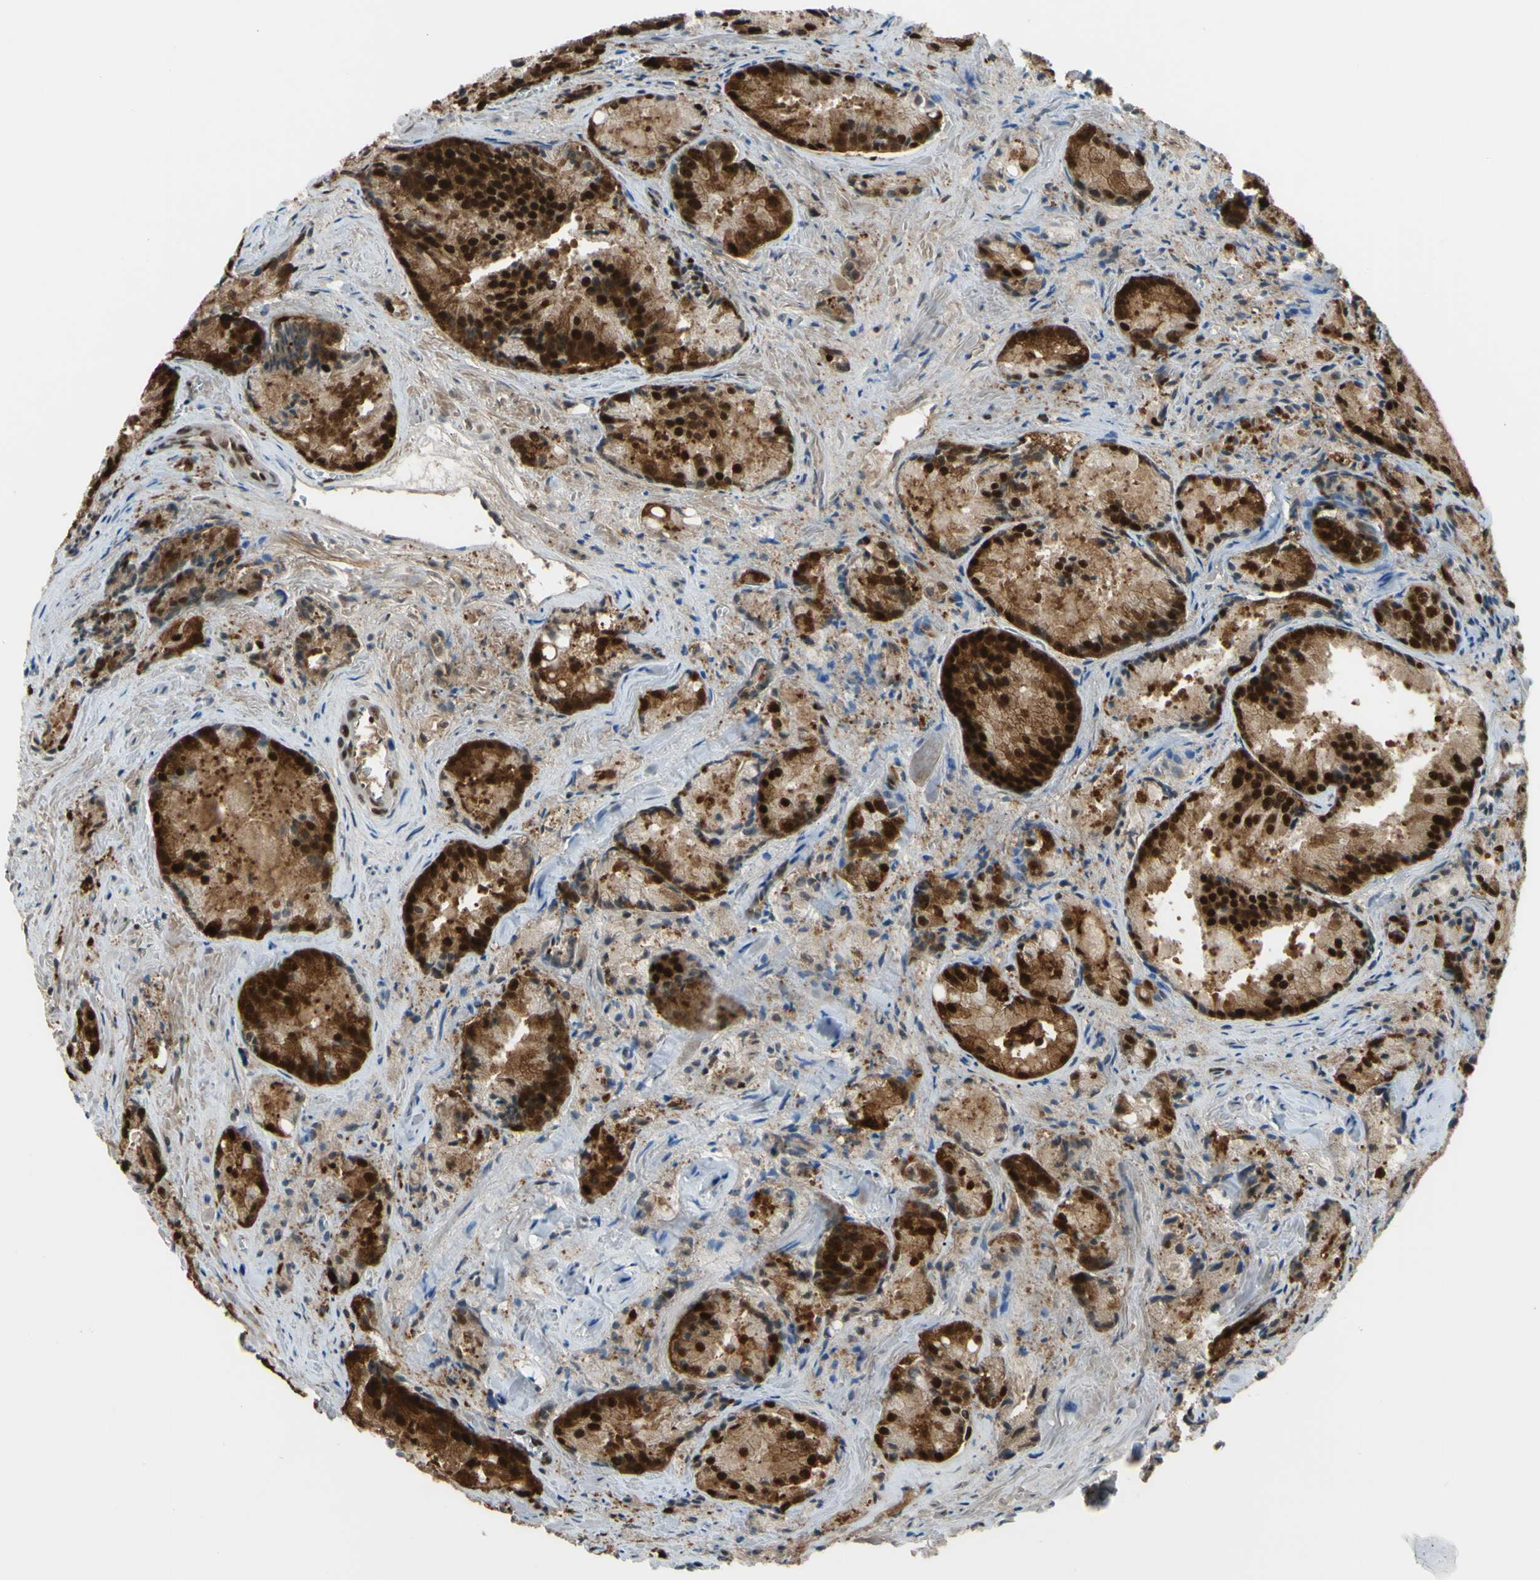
{"staining": {"intensity": "moderate", "quantity": ">75%", "location": "cytoplasmic/membranous,nuclear"}, "tissue": "prostate cancer", "cell_type": "Tumor cells", "image_type": "cancer", "snomed": [{"axis": "morphology", "description": "Adenocarcinoma, Low grade"}, {"axis": "topography", "description": "Prostate"}], "caption": "High-power microscopy captured an IHC image of prostate adenocarcinoma (low-grade), revealing moderate cytoplasmic/membranous and nuclear staining in about >75% of tumor cells.", "gene": "FKBP5", "patient": {"sex": "male", "age": 64}}